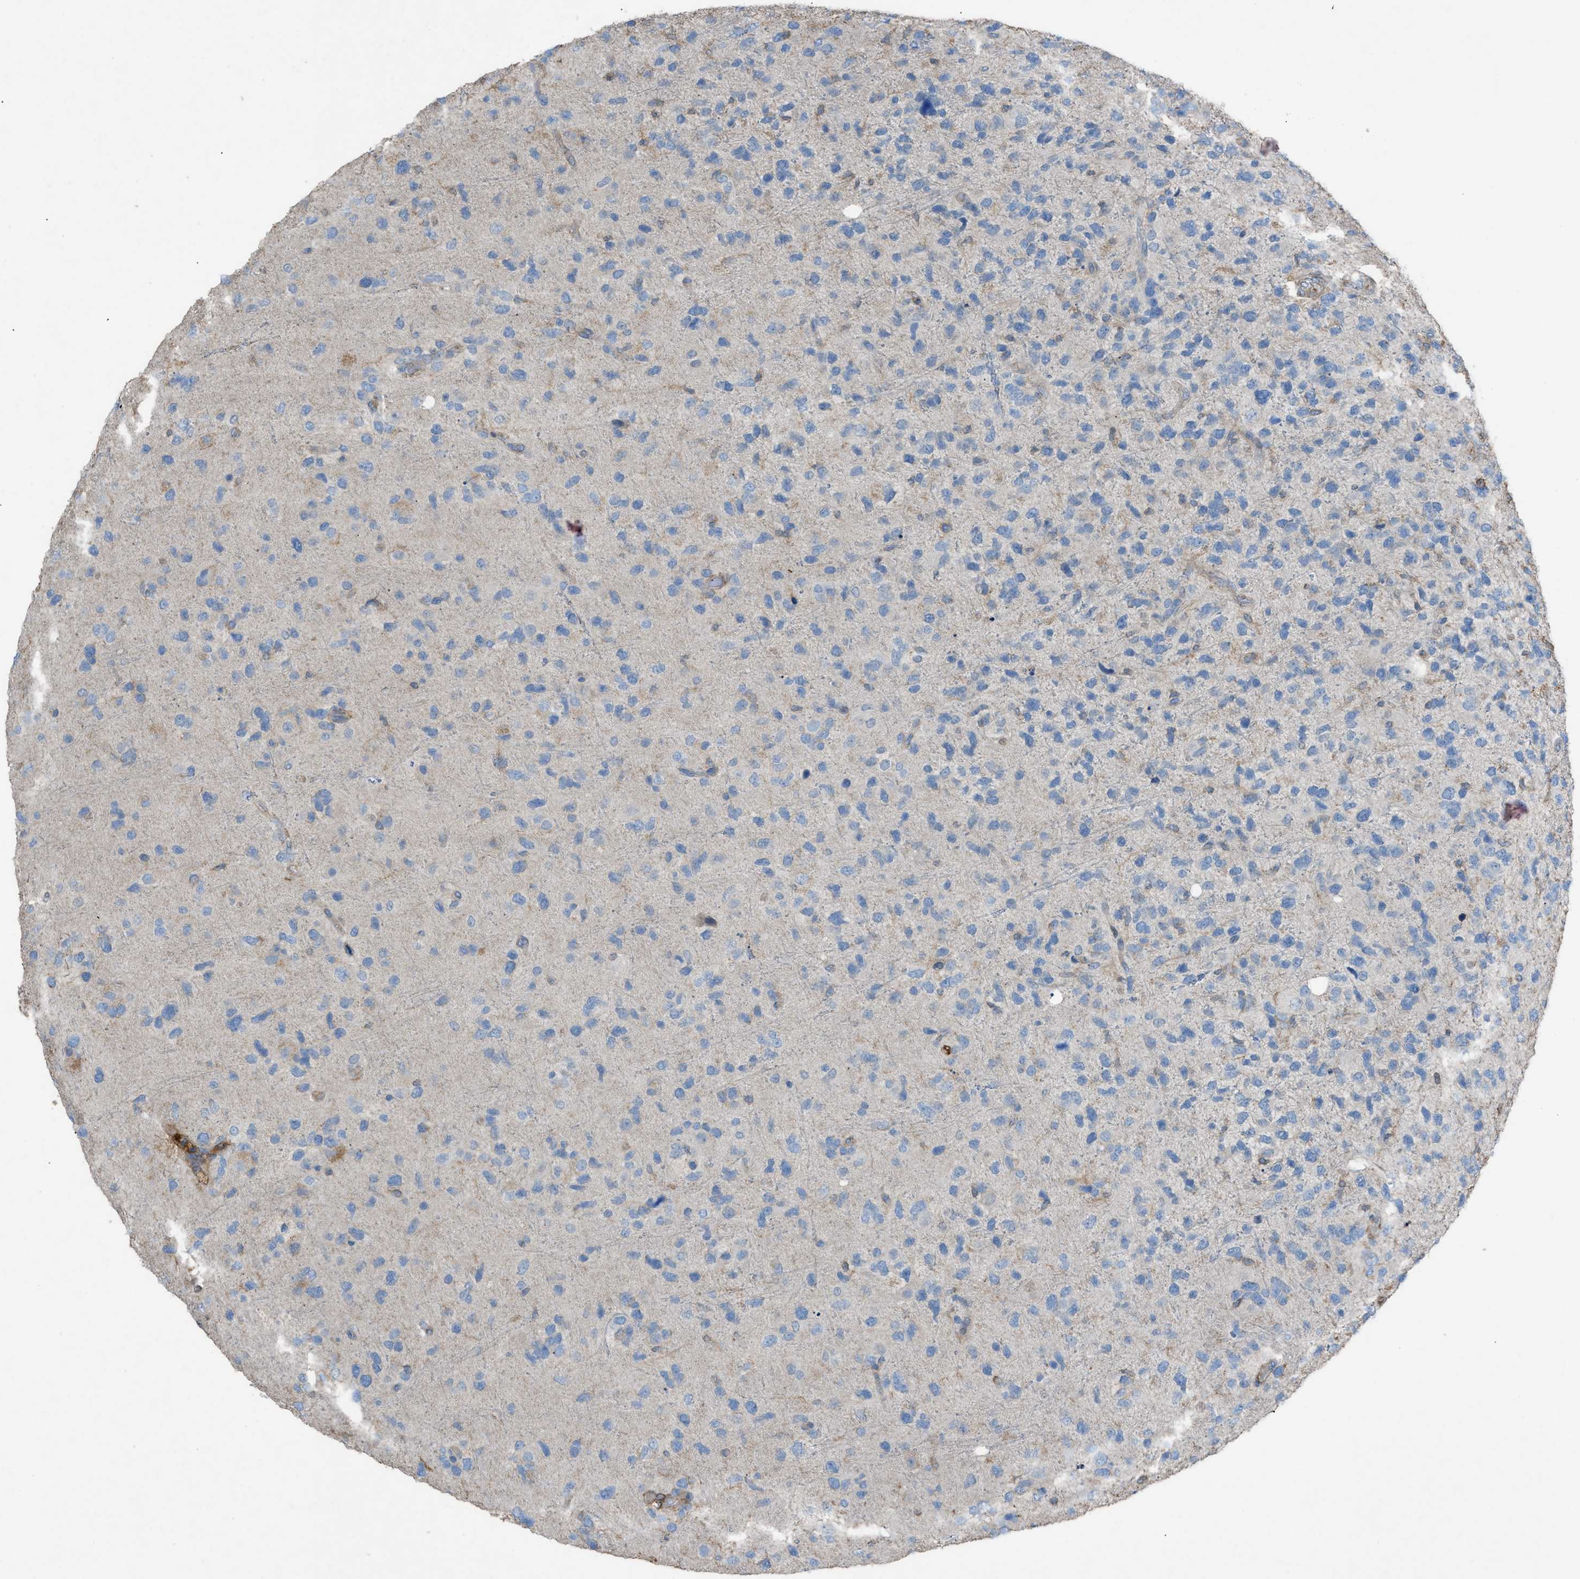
{"staining": {"intensity": "weak", "quantity": "<25%", "location": "cytoplasmic/membranous"}, "tissue": "glioma", "cell_type": "Tumor cells", "image_type": "cancer", "snomed": [{"axis": "morphology", "description": "Glioma, malignant, High grade"}, {"axis": "topography", "description": "Brain"}], "caption": "DAB (3,3'-diaminobenzidine) immunohistochemical staining of human glioma displays no significant expression in tumor cells.", "gene": "NCK2", "patient": {"sex": "female", "age": 58}}